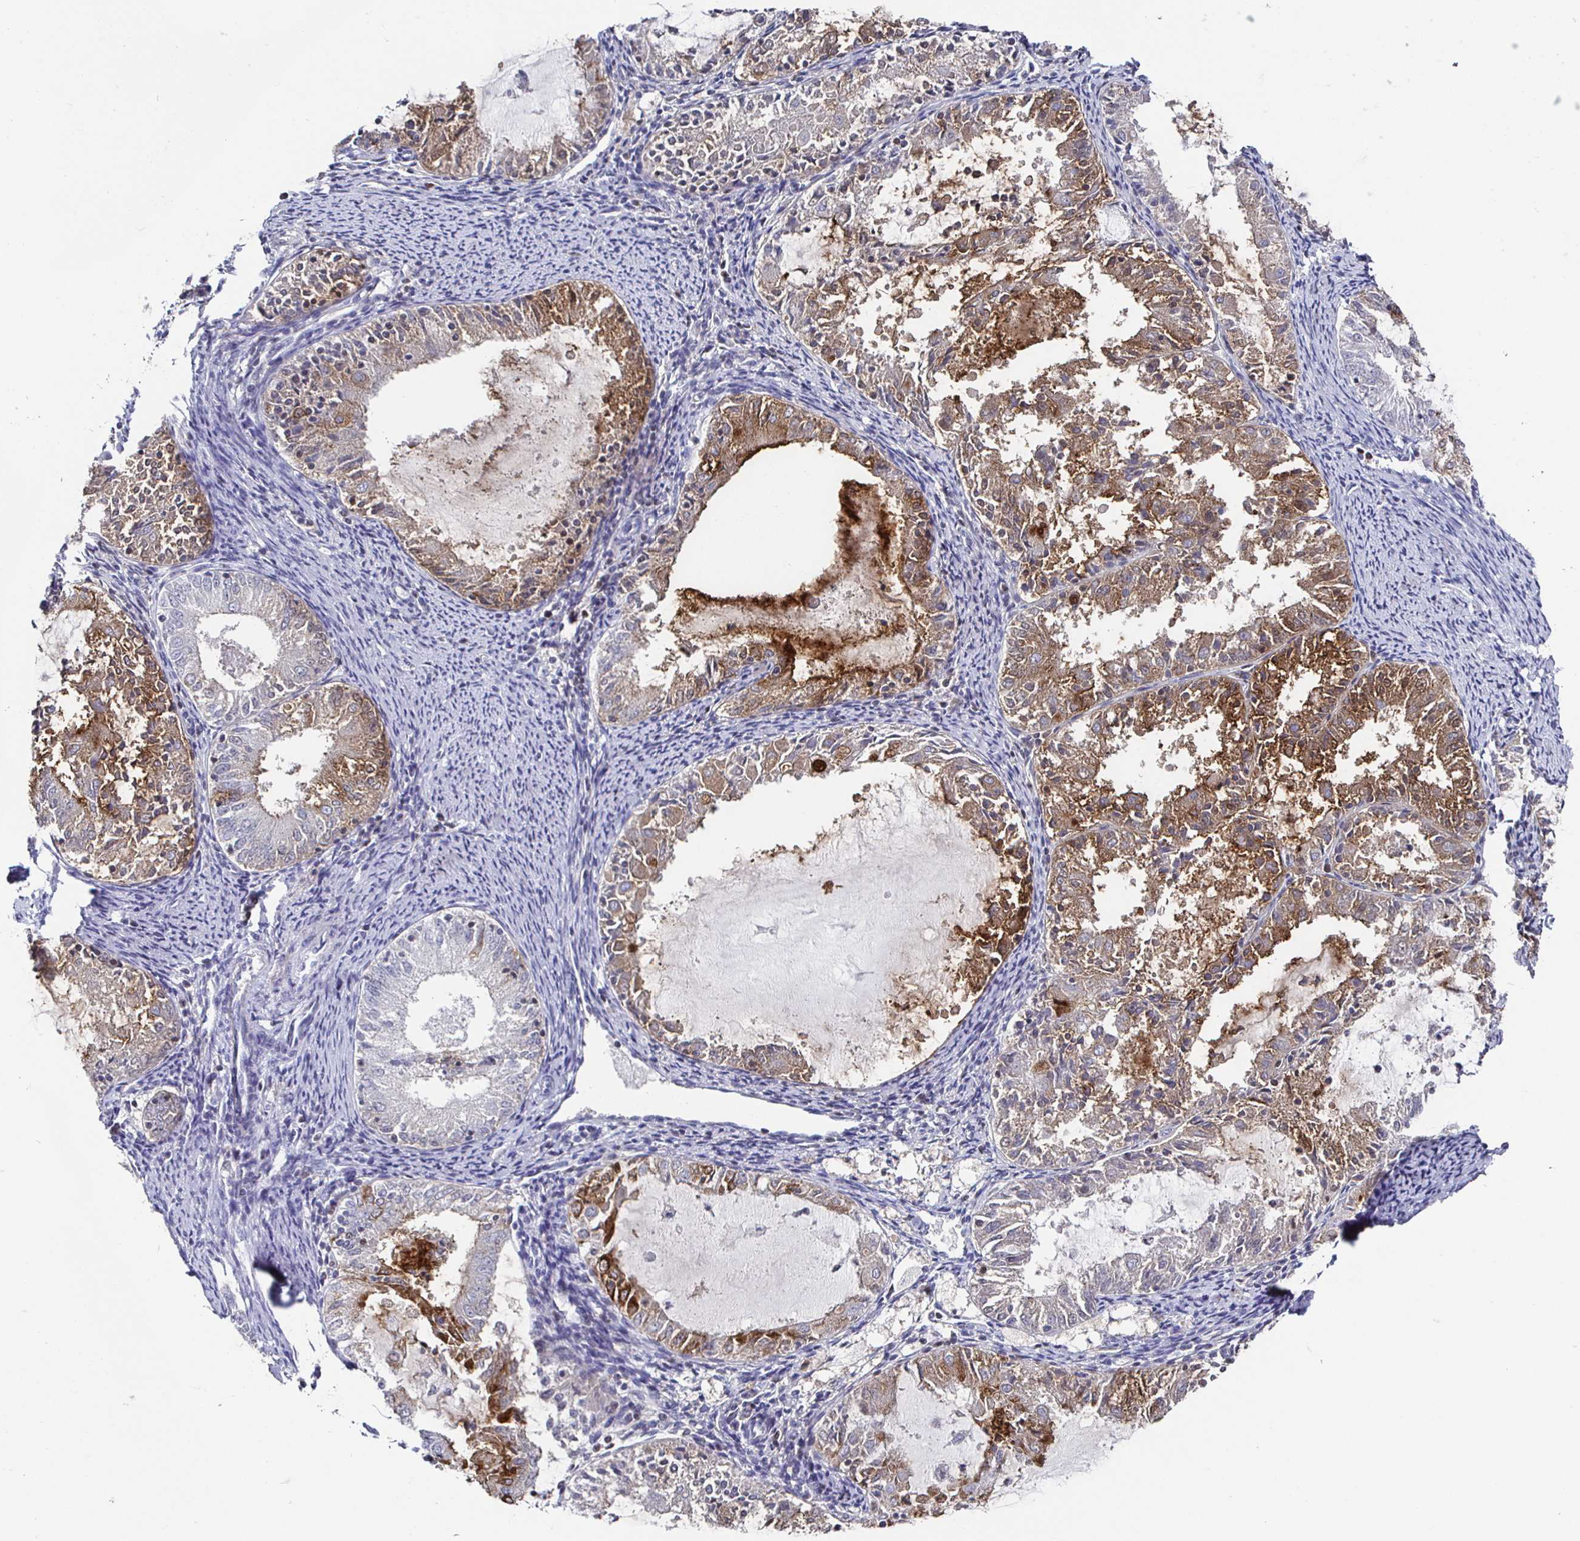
{"staining": {"intensity": "moderate", "quantity": "25%-75%", "location": "cytoplasmic/membranous"}, "tissue": "endometrial cancer", "cell_type": "Tumor cells", "image_type": "cancer", "snomed": [{"axis": "morphology", "description": "Adenocarcinoma, NOS"}, {"axis": "topography", "description": "Endometrium"}], "caption": "A histopathology image of human endometrial adenocarcinoma stained for a protein reveals moderate cytoplasmic/membranous brown staining in tumor cells.", "gene": "RUNX2", "patient": {"sex": "female", "age": 57}}